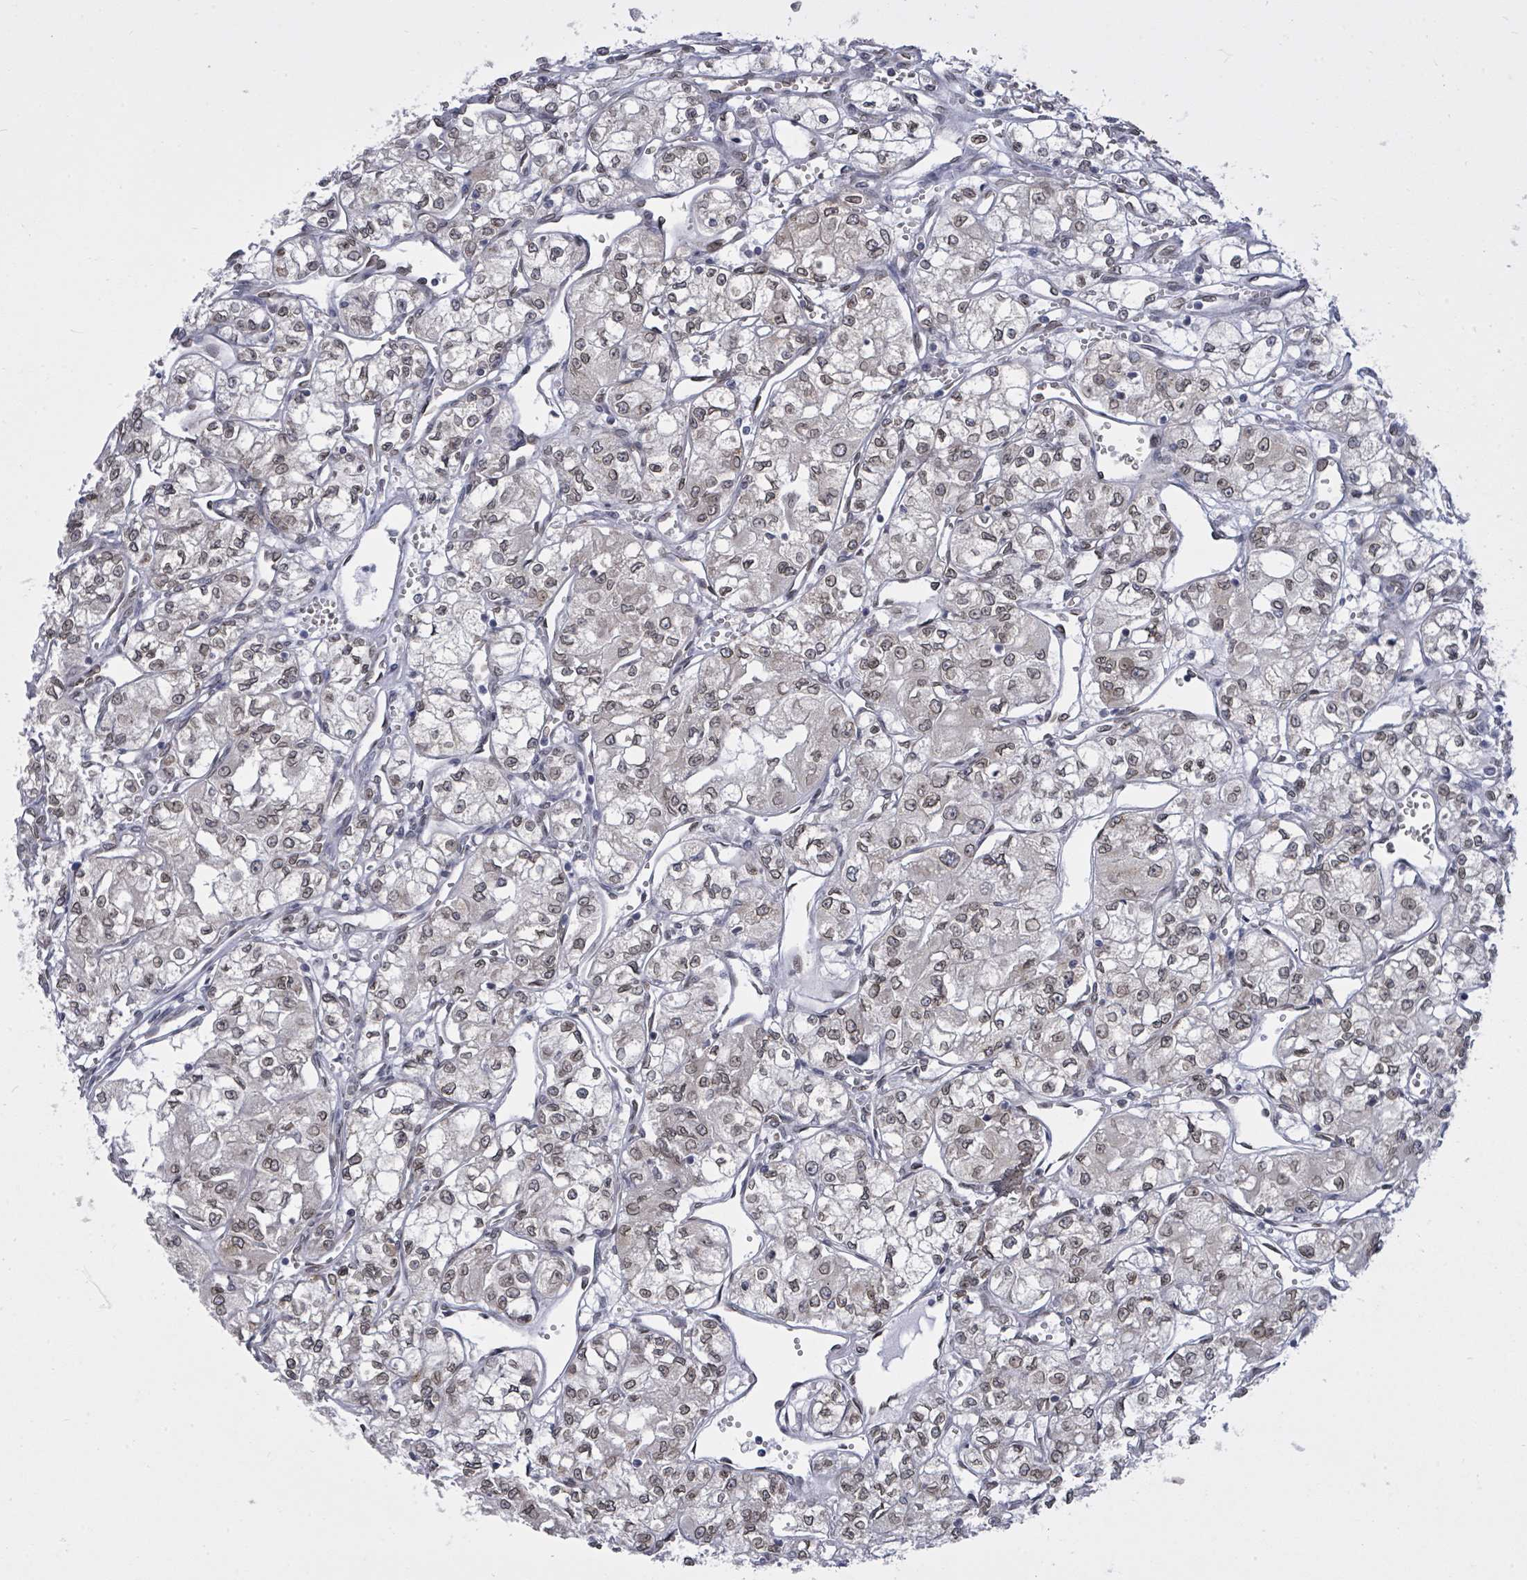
{"staining": {"intensity": "weak", "quantity": "25%-75%", "location": "cytoplasmic/membranous,nuclear"}, "tissue": "renal cancer", "cell_type": "Tumor cells", "image_type": "cancer", "snomed": [{"axis": "morphology", "description": "Adenocarcinoma, NOS"}, {"axis": "topography", "description": "Kidney"}], "caption": "Tumor cells reveal low levels of weak cytoplasmic/membranous and nuclear expression in about 25%-75% of cells in renal adenocarcinoma.", "gene": "ARFGAP1", "patient": {"sex": "male", "age": 59}}